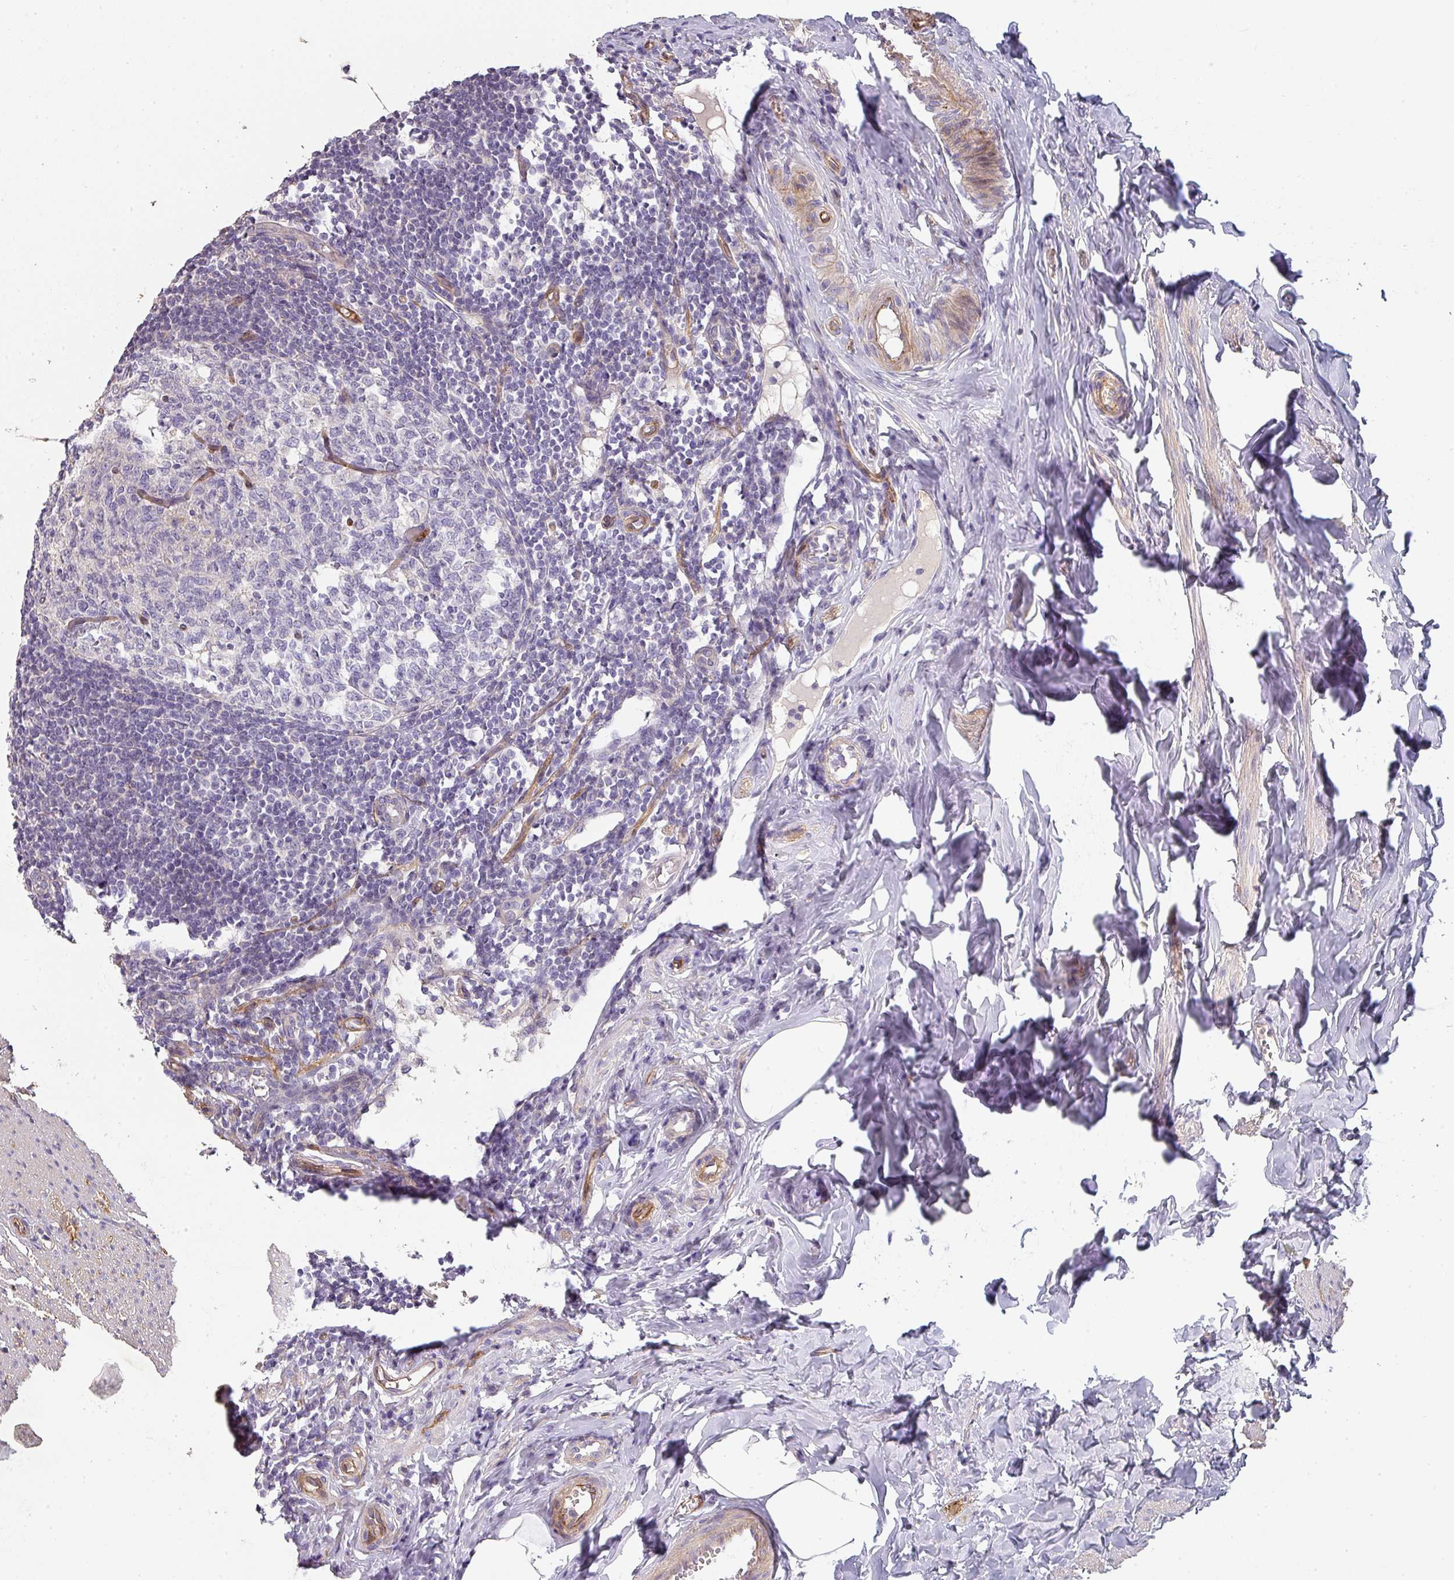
{"staining": {"intensity": "moderate", "quantity": "<25%", "location": "cytoplasmic/membranous"}, "tissue": "appendix", "cell_type": "Glandular cells", "image_type": "normal", "snomed": [{"axis": "morphology", "description": "Normal tissue, NOS"}, {"axis": "topography", "description": "Appendix"}], "caption": "Protein expression analysis of unremarkable appendix demonstrates moderate cytoplasmic/membranous positivity in about <25% of glandular cells.", "gene": "PCDH1", "patient": {"sex": "female", "age": 33}}